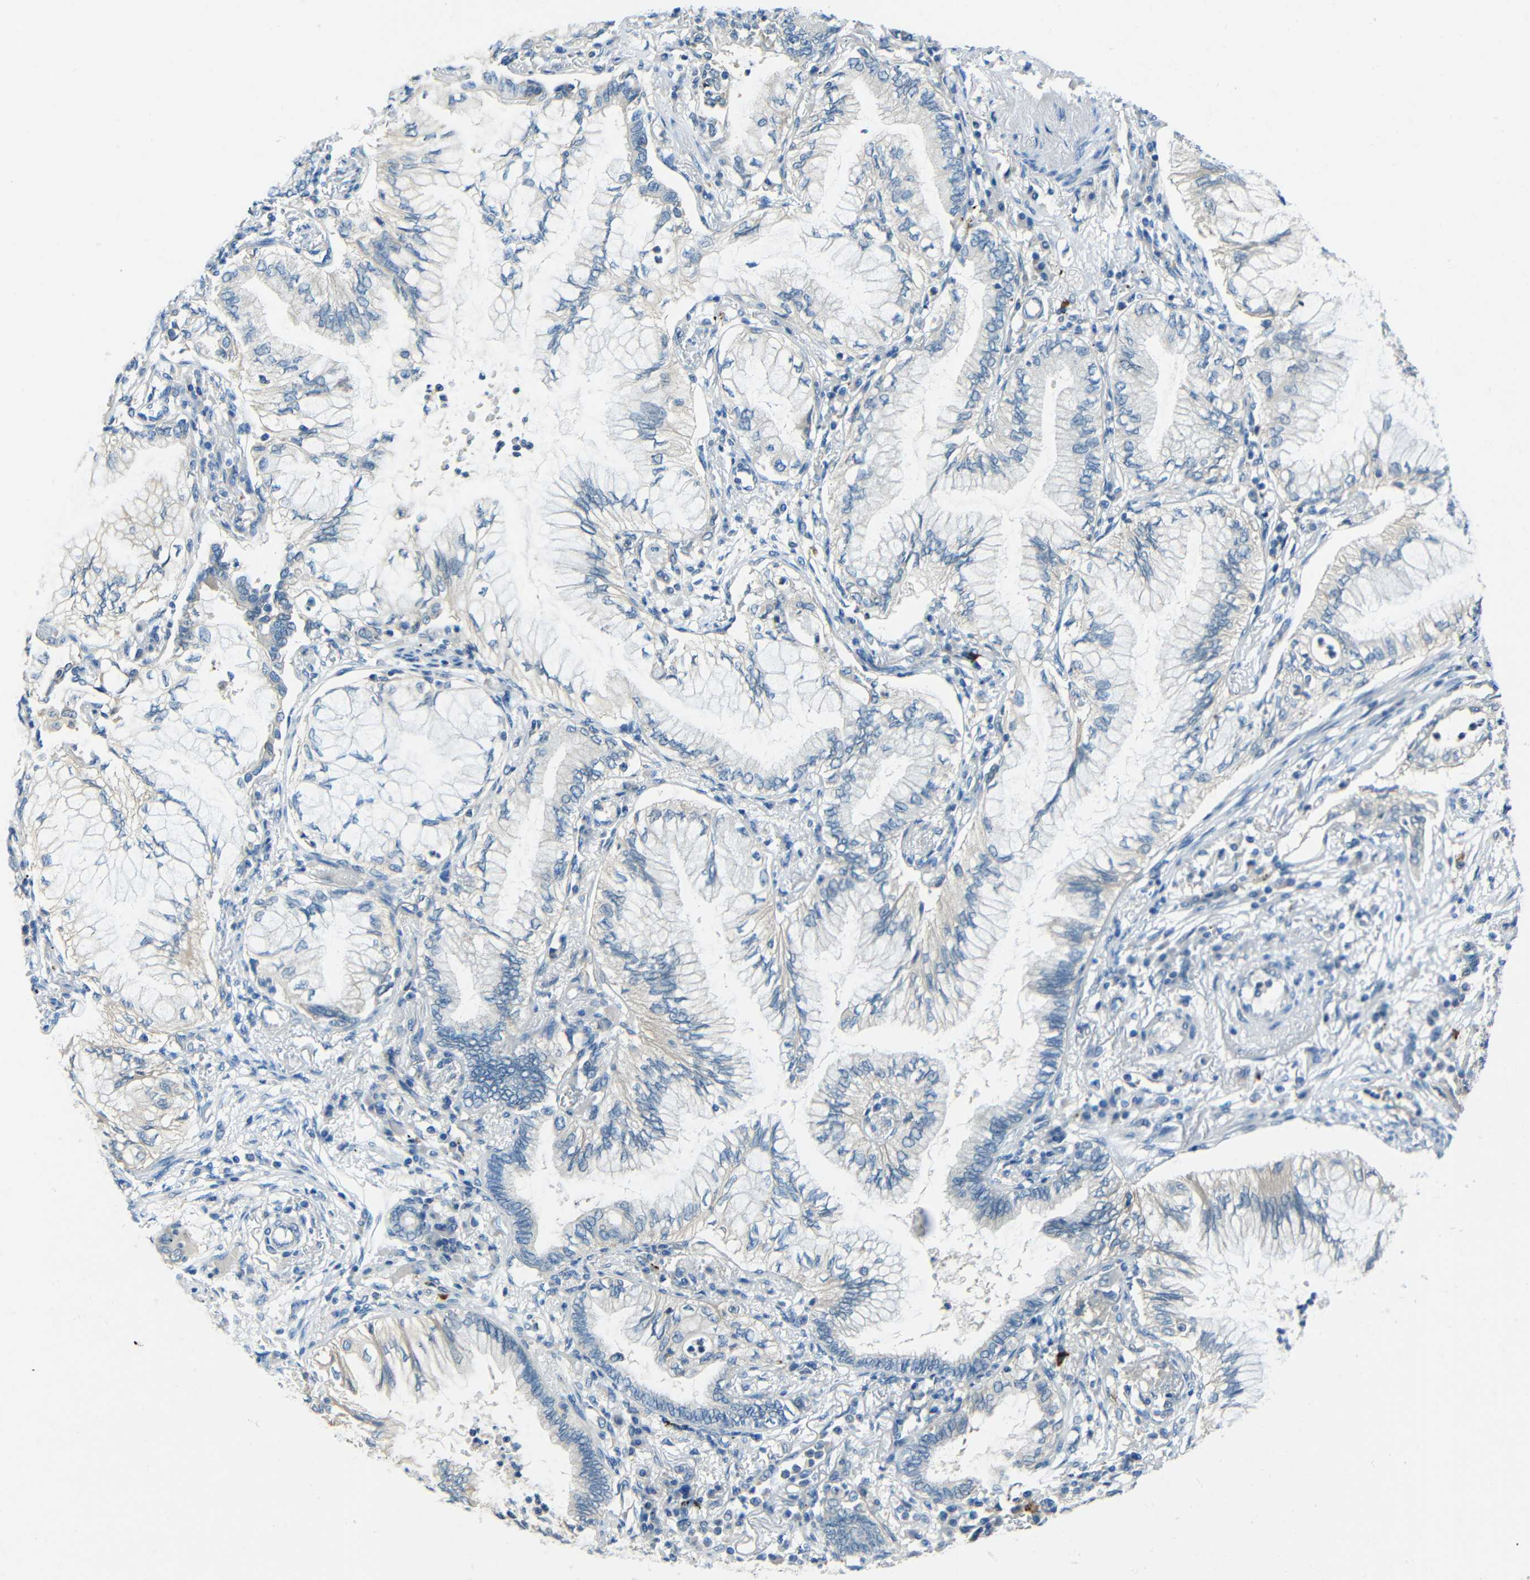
{"staining": {"intensity": "negative", "quantity": "none", "location": "none"}, "tissue": "lung cancer", "cell_type": "Tumor cells", "image_type": "cancer", "snomed": [{"axis": "morphology", "description": "Normal tissue, NOS"}, {"axis": "morphology", "description": "Adenocarcinoma, NOS"}, {"axis": "topography", "description": "Bronchus"}, {"axis": "topography", "description": "Lung"}], "caption": "Immunohistochemistry (IHC) of human lung cancer displays no expression in tumor cells. Nuclei are stained in blue.", "gene": "CYP26B1", "patient": {"sex": "female", "age": 70}}